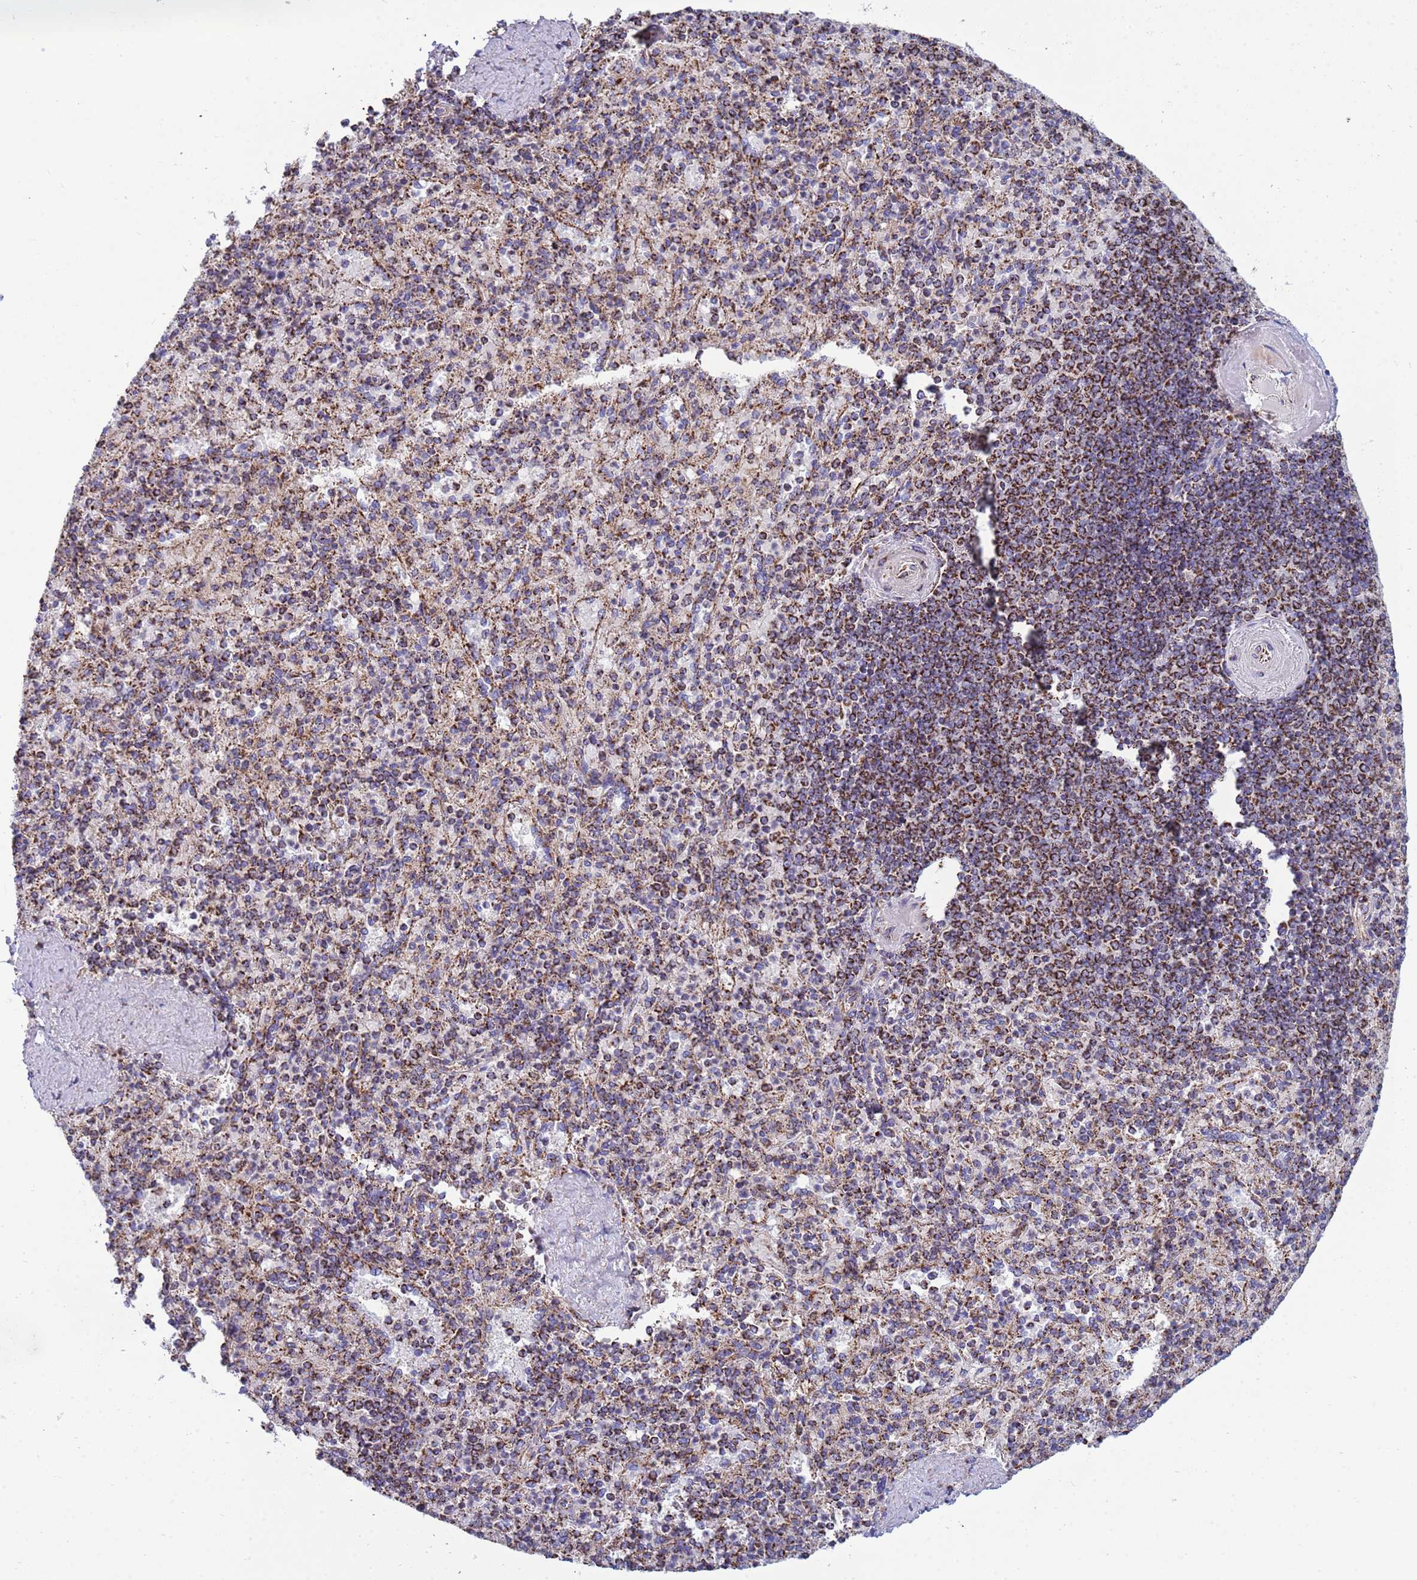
{"staining": {"intensity": "strong", "quantity": "25%-75%", "location": "cytoplasmic/membranous"}, "tissue": "spleen", "cell_type": "Cells in red pulp", "image_type": "normal", "snomed": [{"axis": "morphology", "description": "Normal tissue, NOS"}, {"axis": "topography", "description": "Spleen"}], "caption": "This image reveals unremarkable spleen stained with IHC to label a protein in brown. The cytoplasmic/membranous of cells in red pulp show strong positivity for the protein. Nuclei are counter-stained blue.", "gene": "COQ4", "patient": {"sex": "male", "age": 82}}